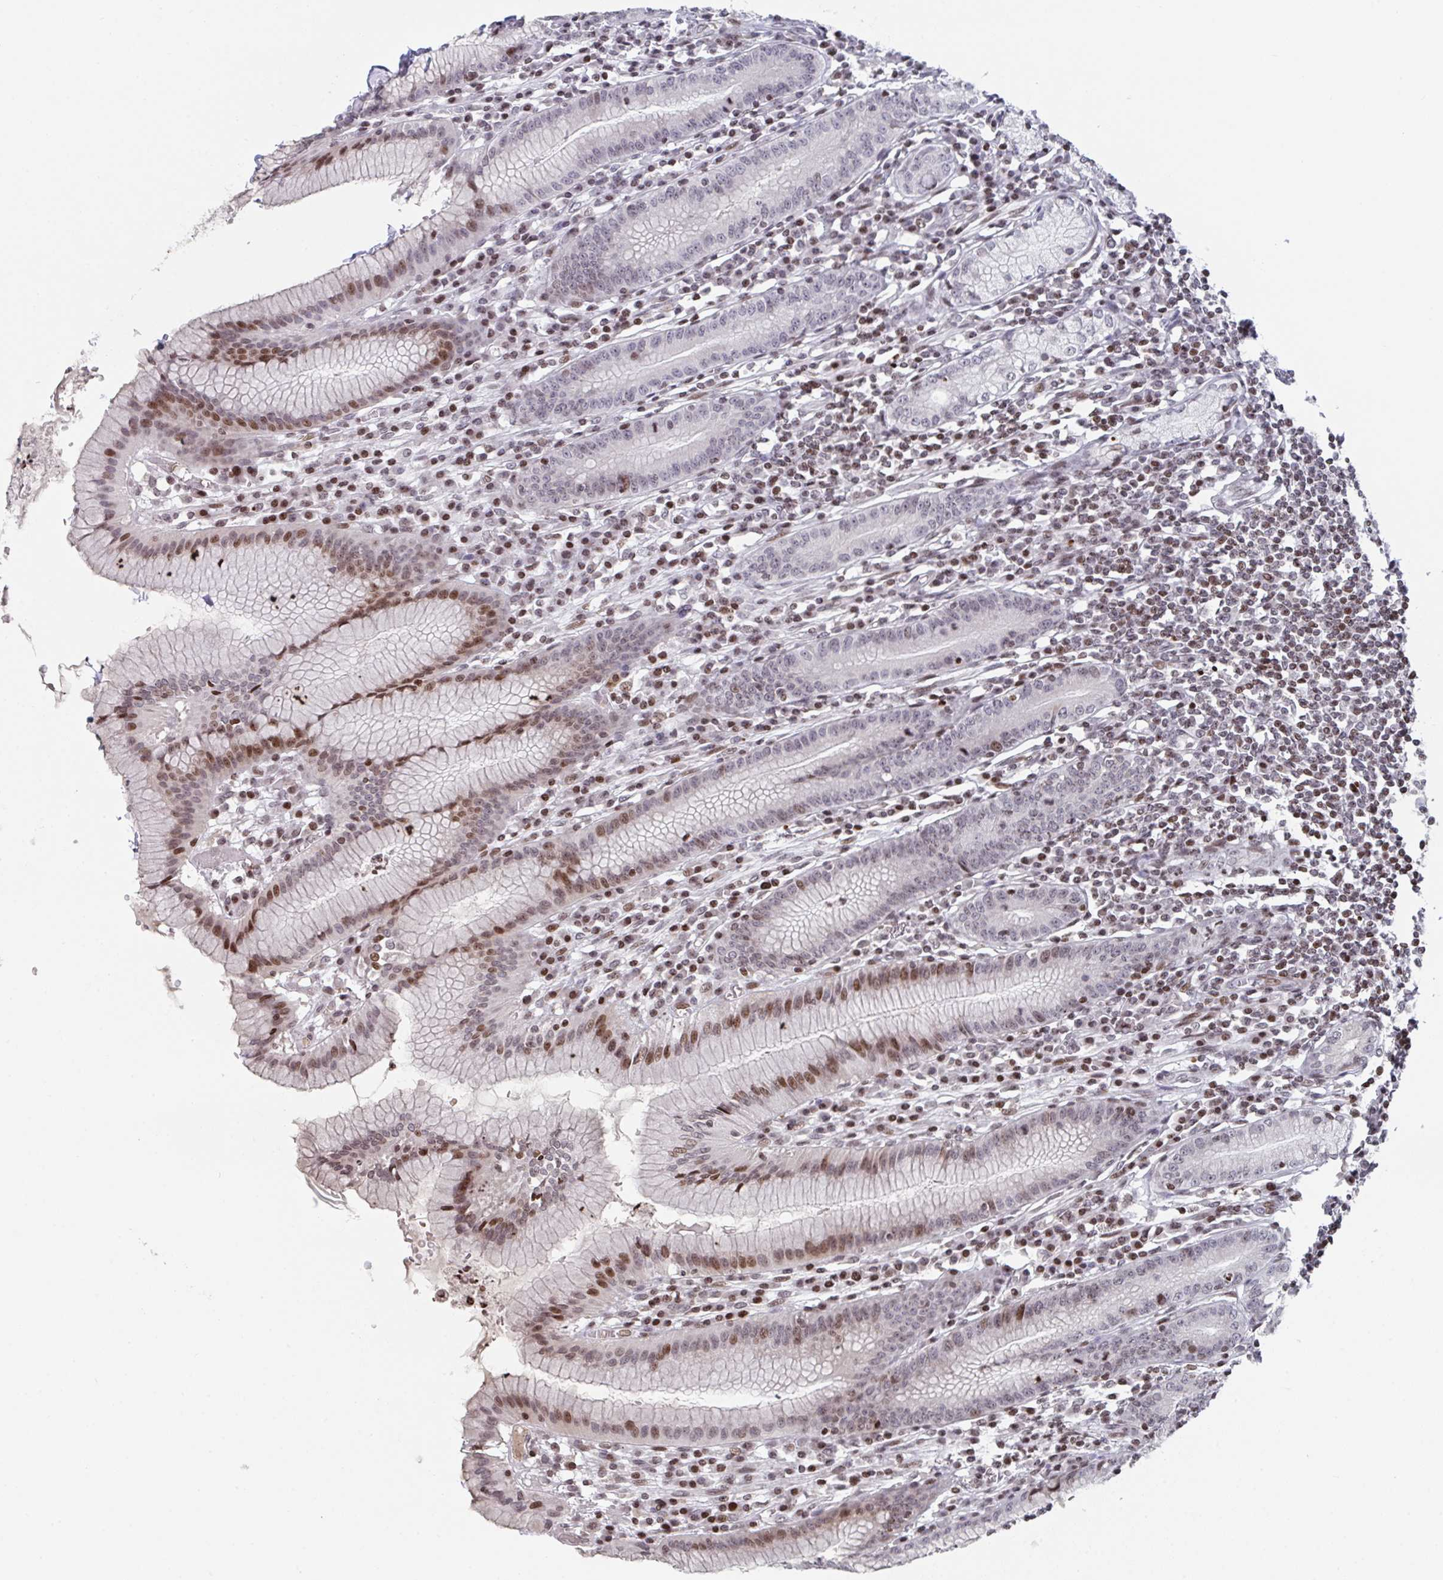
{"staining": {"intensity": "moderate", "quantity": "25%-75%", "location": "nuclear"}, "tissue": "stomach", "cell_type": "Glandular cells", "image_type": "normal", "snomed": [{"axis": "morphology", "description": "Normal tissue, NOS"}, {"axis": "topography", "description": "Stomach"}], "caption": "IHC of normal stomach displays medium levels of moderate nuclear expression in approximately 25%-75% of glandular cells.", "gene": "PCDHB8", "patient": {"sex": "male", "age": 55}}